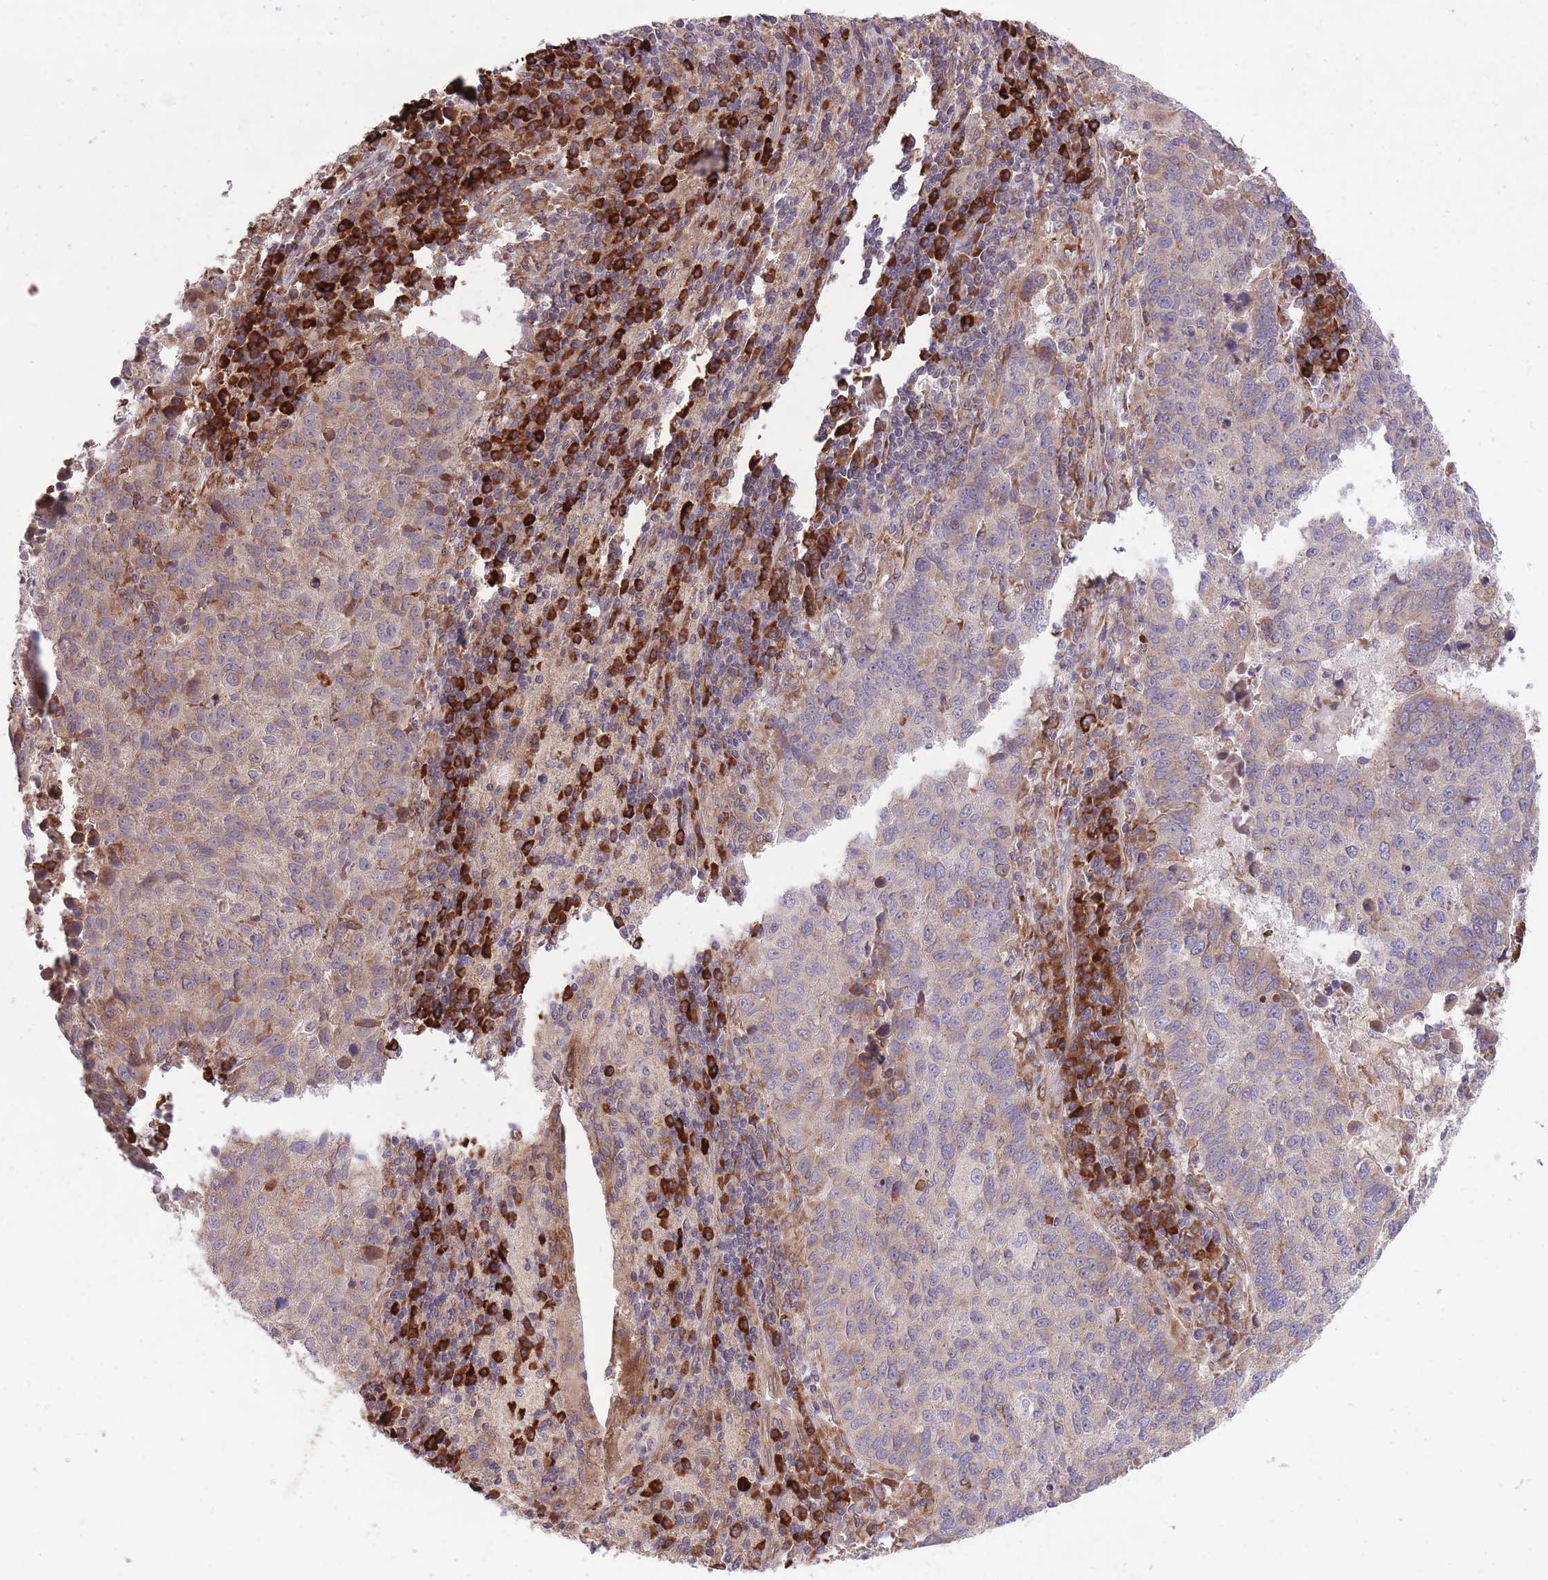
{"staining": {"intensity": "weak", "quantity": "<25%", "location": "cytoplasmic/membranous"}, "tissue": "lung cancer", "cell_type": "Tumor cells", "image_type": "cancer", "snomed": [{"axis": "morphology", "description": "Squamous cell carcinoma, NOS"}, {"axis": "topography", "description": "Lung"}], "caption": "Tumor cells show no significant protein staining in lung cancer (squamous cell carcinoma).", "gene": "TTLL3", "patient": {"sex": "male", "age": 73}}